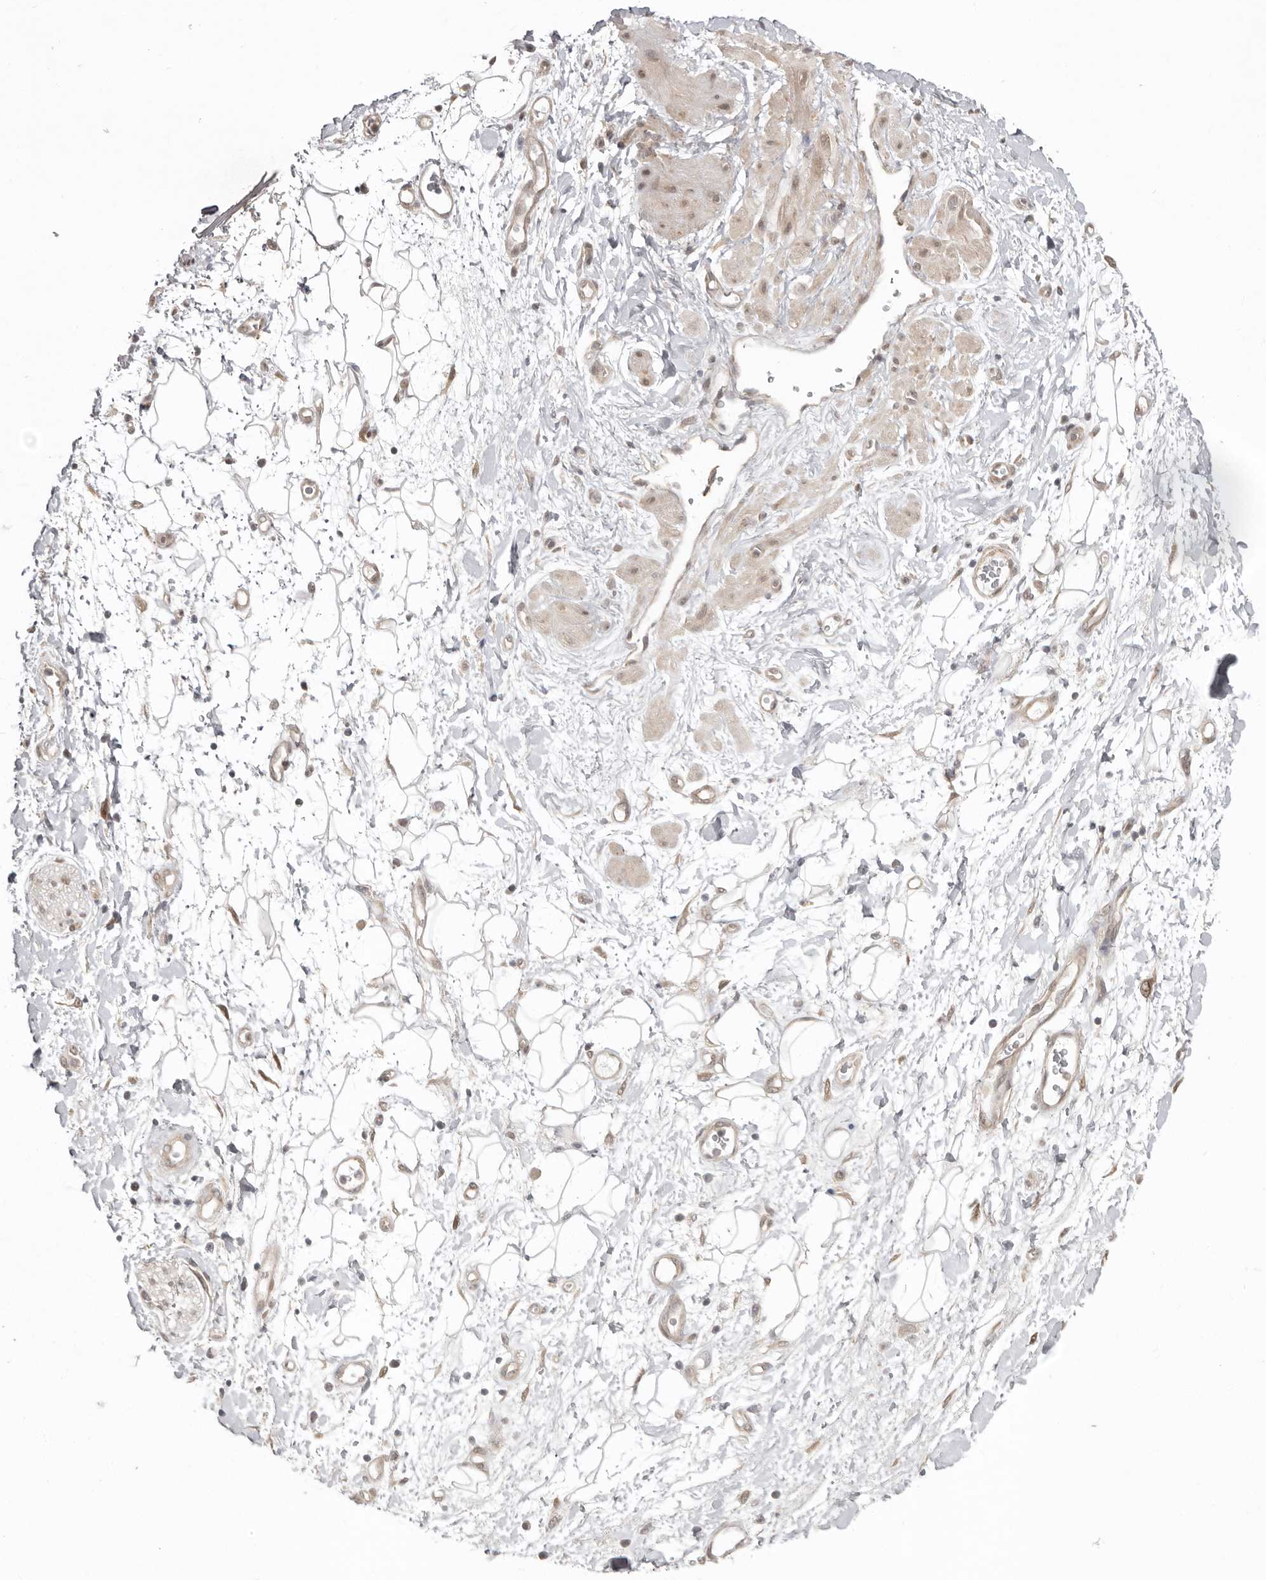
{"staining": {"intensity": "weak", "quantity": "<25%", "location": "cytoplasmic/membranous"}, "tissue": "adipose tissue", "cell_type": "Adipocytes", "image_type": "normal", "snomed": [{"axis": "morphology", "description": "Normal tissue, NOS"}, {"axis": "morphology", "description": "Adenocarcinoma, NOS"}, {"axis": "topography", "description": "Pancreas"}, {"axis": "topography", "description": "Peripheral nerve tissue"}], "caption": "A high-resolution histopathology image shows IHC staining of unremarkable adipose tissue, which displays no significant staining in adipocytes.", "gene": "NSUN4", "patient": {"sex": "male", "age": 59}}